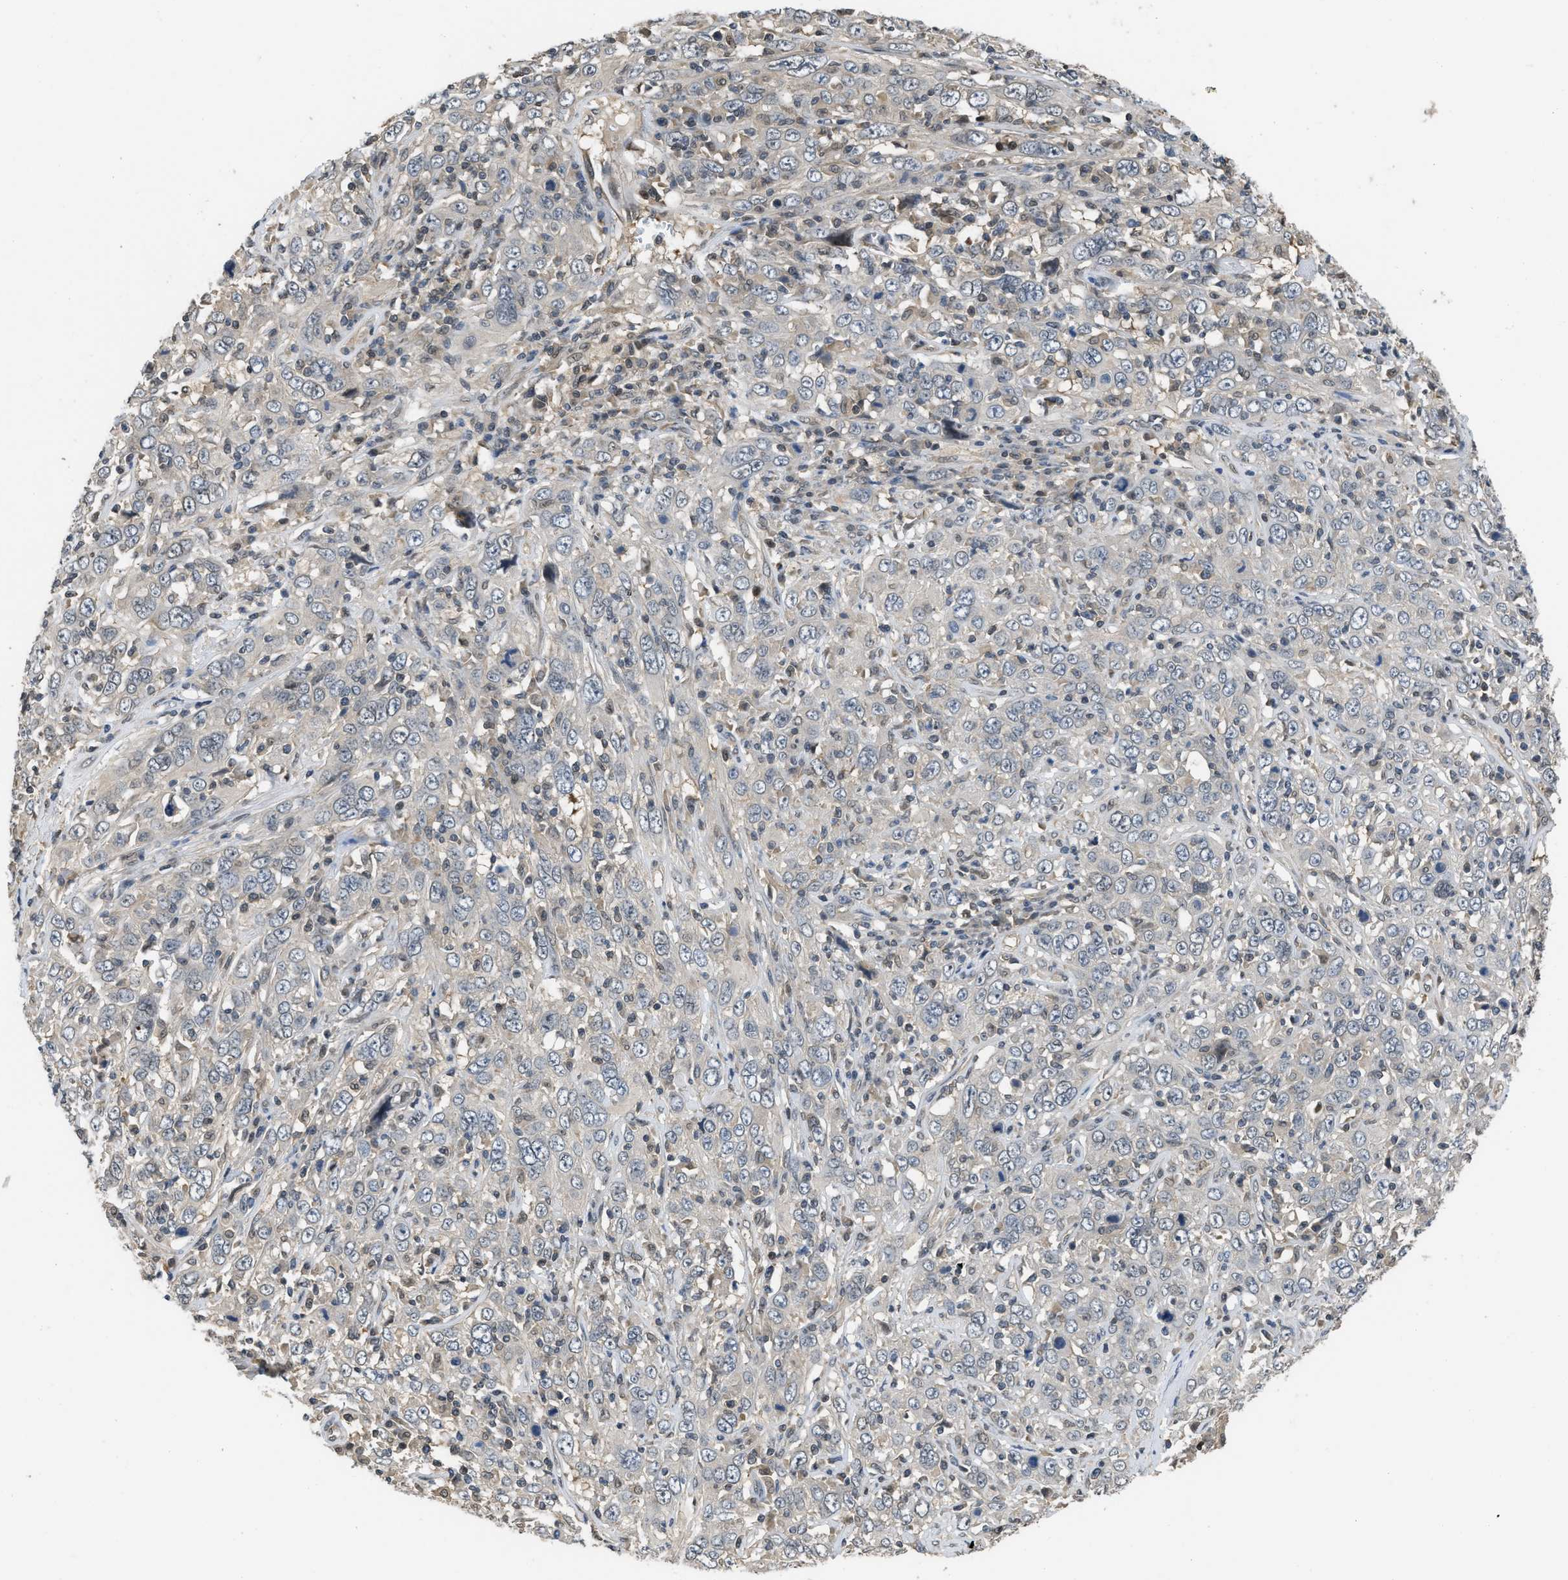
{"staining": {"intensity": "weak", "quantity": "<25%", "location": "cytoplasmic/membranous"}, "tissue": "cervical cancer", "cell_type": "Tumor cells", "image_type": "cancer", "snomed": [{"axis": "morphology", "description": "Squamous cell carcinoma, NOS"}, {"axis": "topography", "description": "Cervix"}], "caption": "Immunohistochemistry histopathology image of neoplastic tissue: human cervical squamous cell carcinoma stained with DAB (3,3'-diaminobenzidine) displays no significant protein staining in tumor cells.", "gene": "TES", "patient": {"sex": "female", "age": 46}}